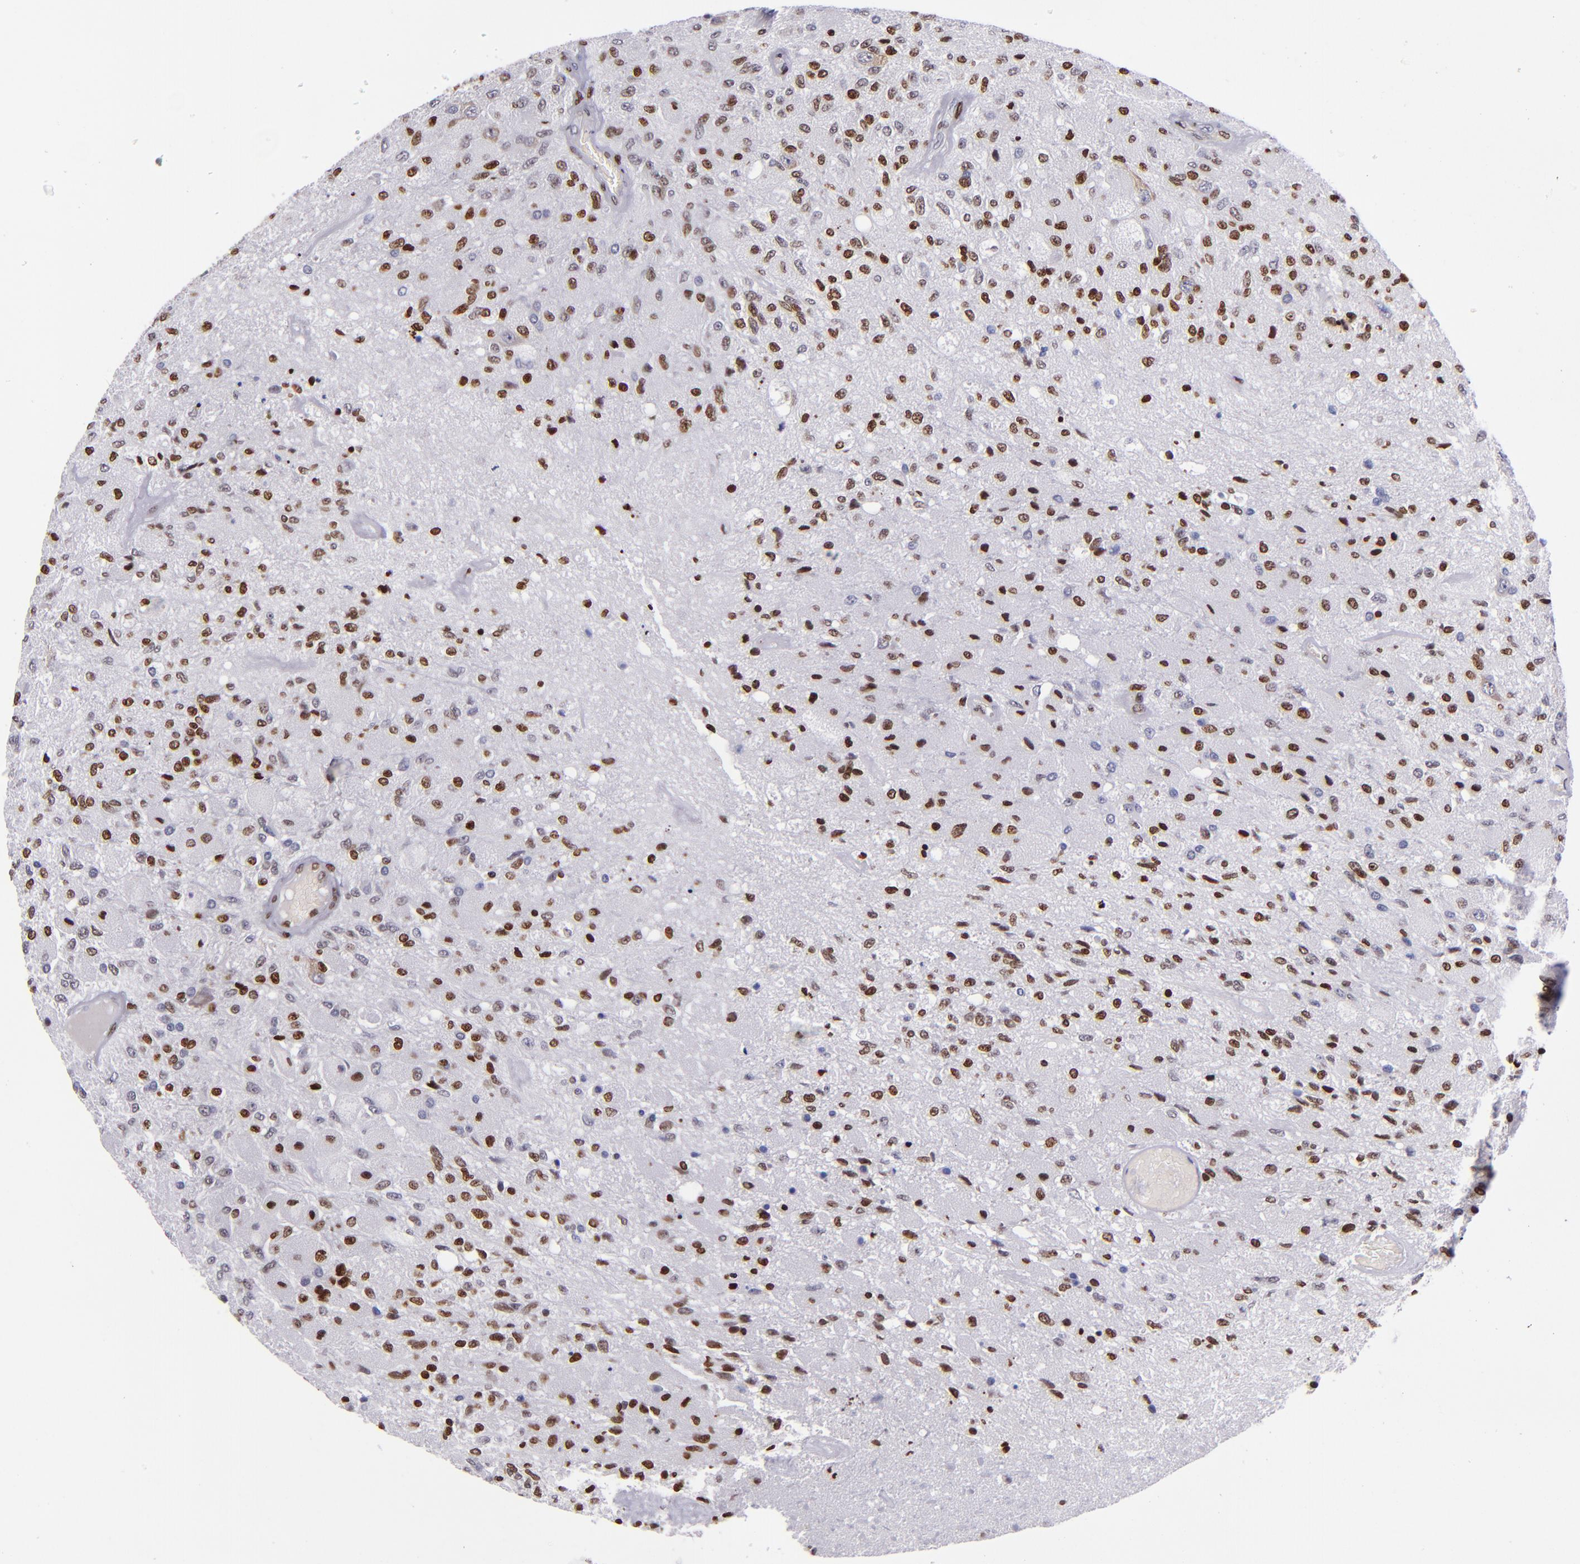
{"staining": {"intensity": "moderate", "quantity": ">75%", "location": "nuclear"}, "tissue": "glioma", "cell_type": "Tumor cells", "image_type": "cancer", "snomed": [{"axis": "morphology", "description": "Normal tissue, NOS"}, {"axis": "morphology", "description": "Glioma, malignant, High grade"}, {"axis": "topography", "description": "Cerebral cortex"}], "caption": "A photomicrograph showing moderate nuclear positivity in about >75% of tumor cells in glioma, as visualized by brown immunohistochemical staining.", "gene": "CDKL5", "patient": {"sex": "male", "age": 77}}